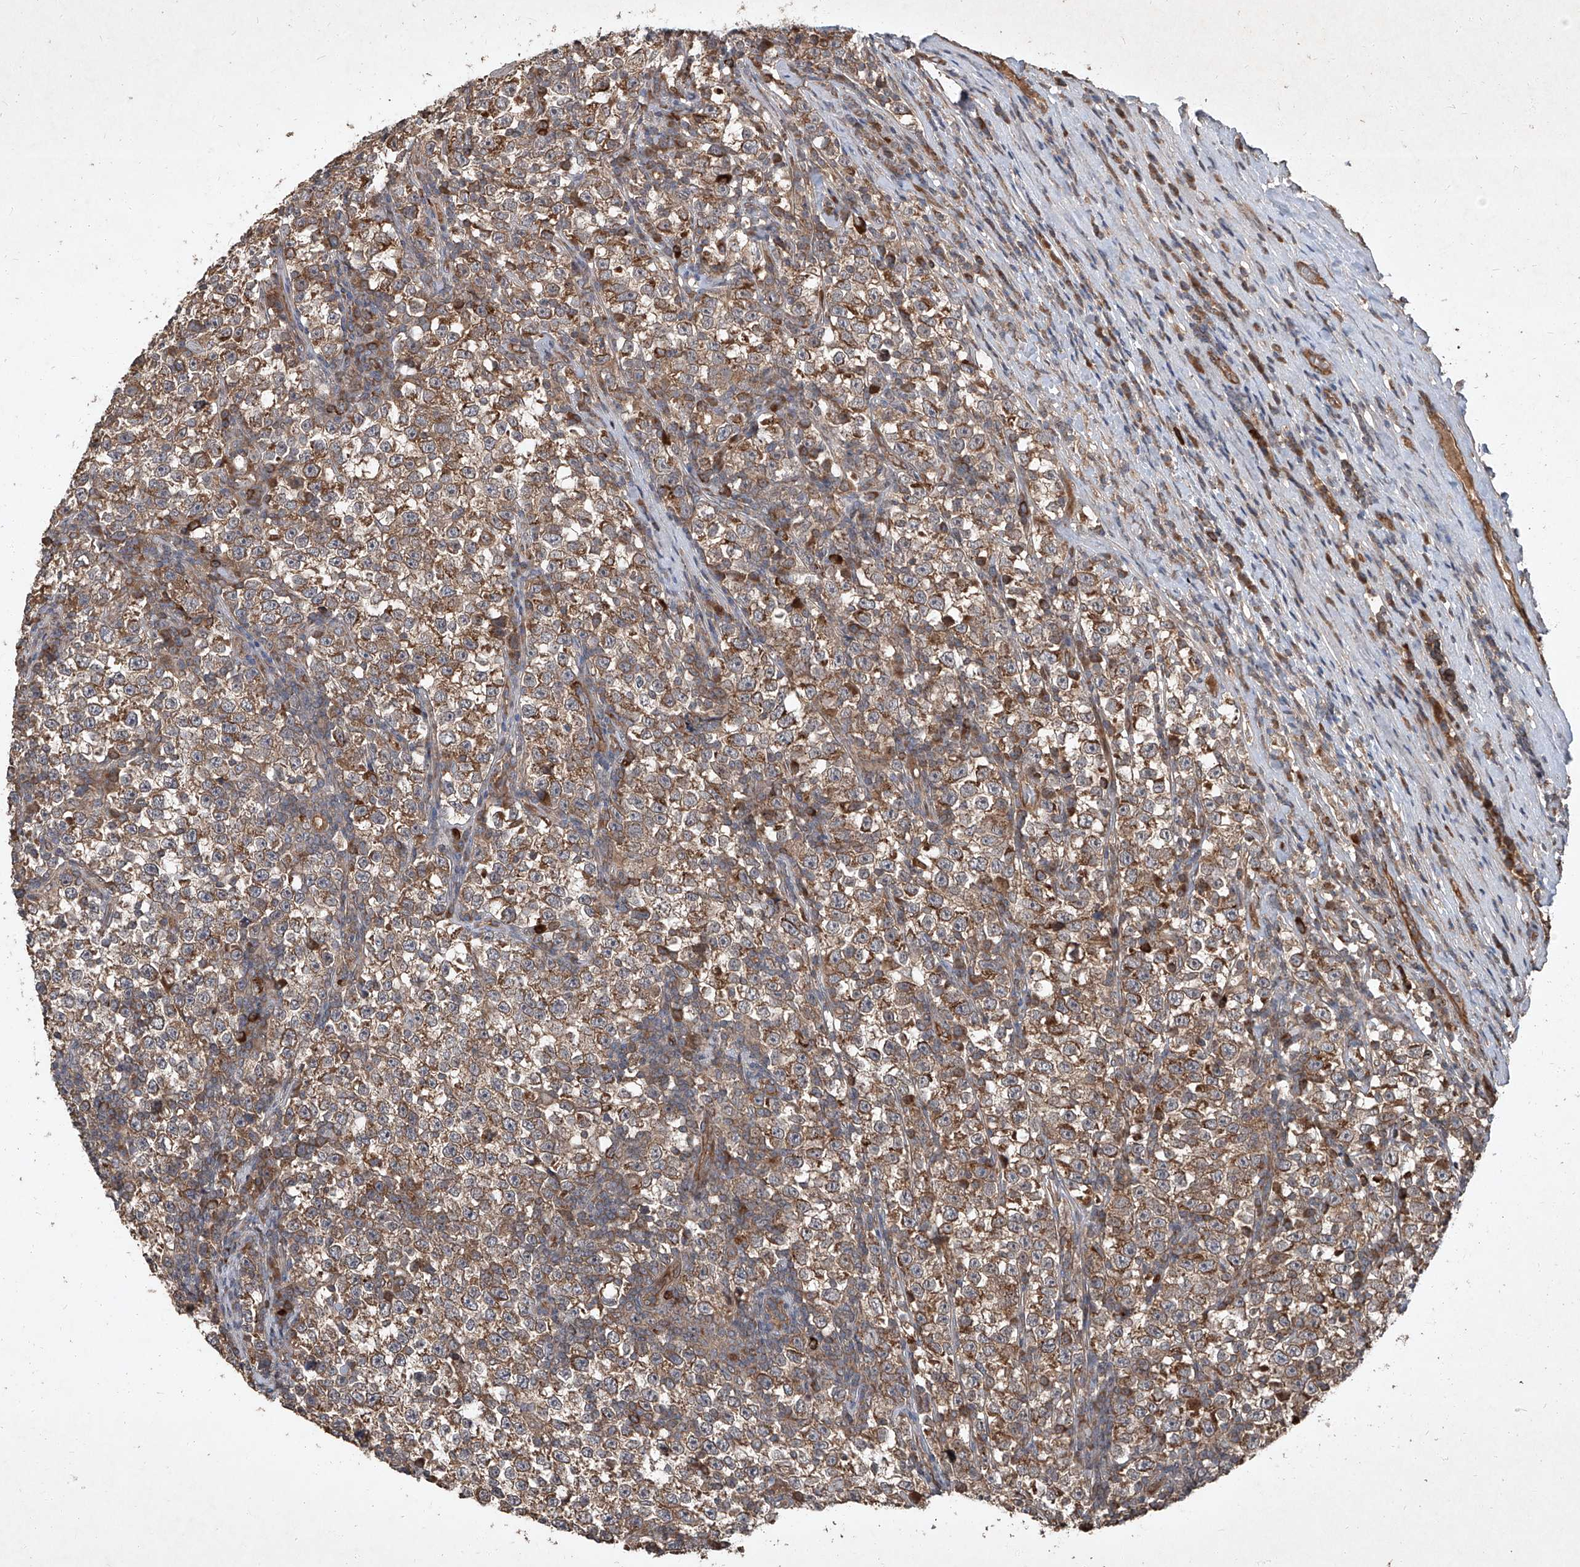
{"staining": {"intensity": "moderate", "quantity": ">75%", "location": "cytoplasmic/membranous"}, "tissue": "testis cancer", "cell_type": "Tumor cells", "image_type": "cancer", "snomed": [{"axis": "morphology", "description": "Normal tissue, NOS"}, {"axis": "morphology", "description": "Seminoma, NOS"}, {"axis": "topography", "description": "Testis"}], "caption": "A histopathology image showing moderate cytoplasmic/membranous positivity in about >75% of tumor cells in testis cancer (seminoma), as visualized by brown immunohistochemical staining.", "gene": "CCN1", "patient": {"sex": "male", "age": 43}}